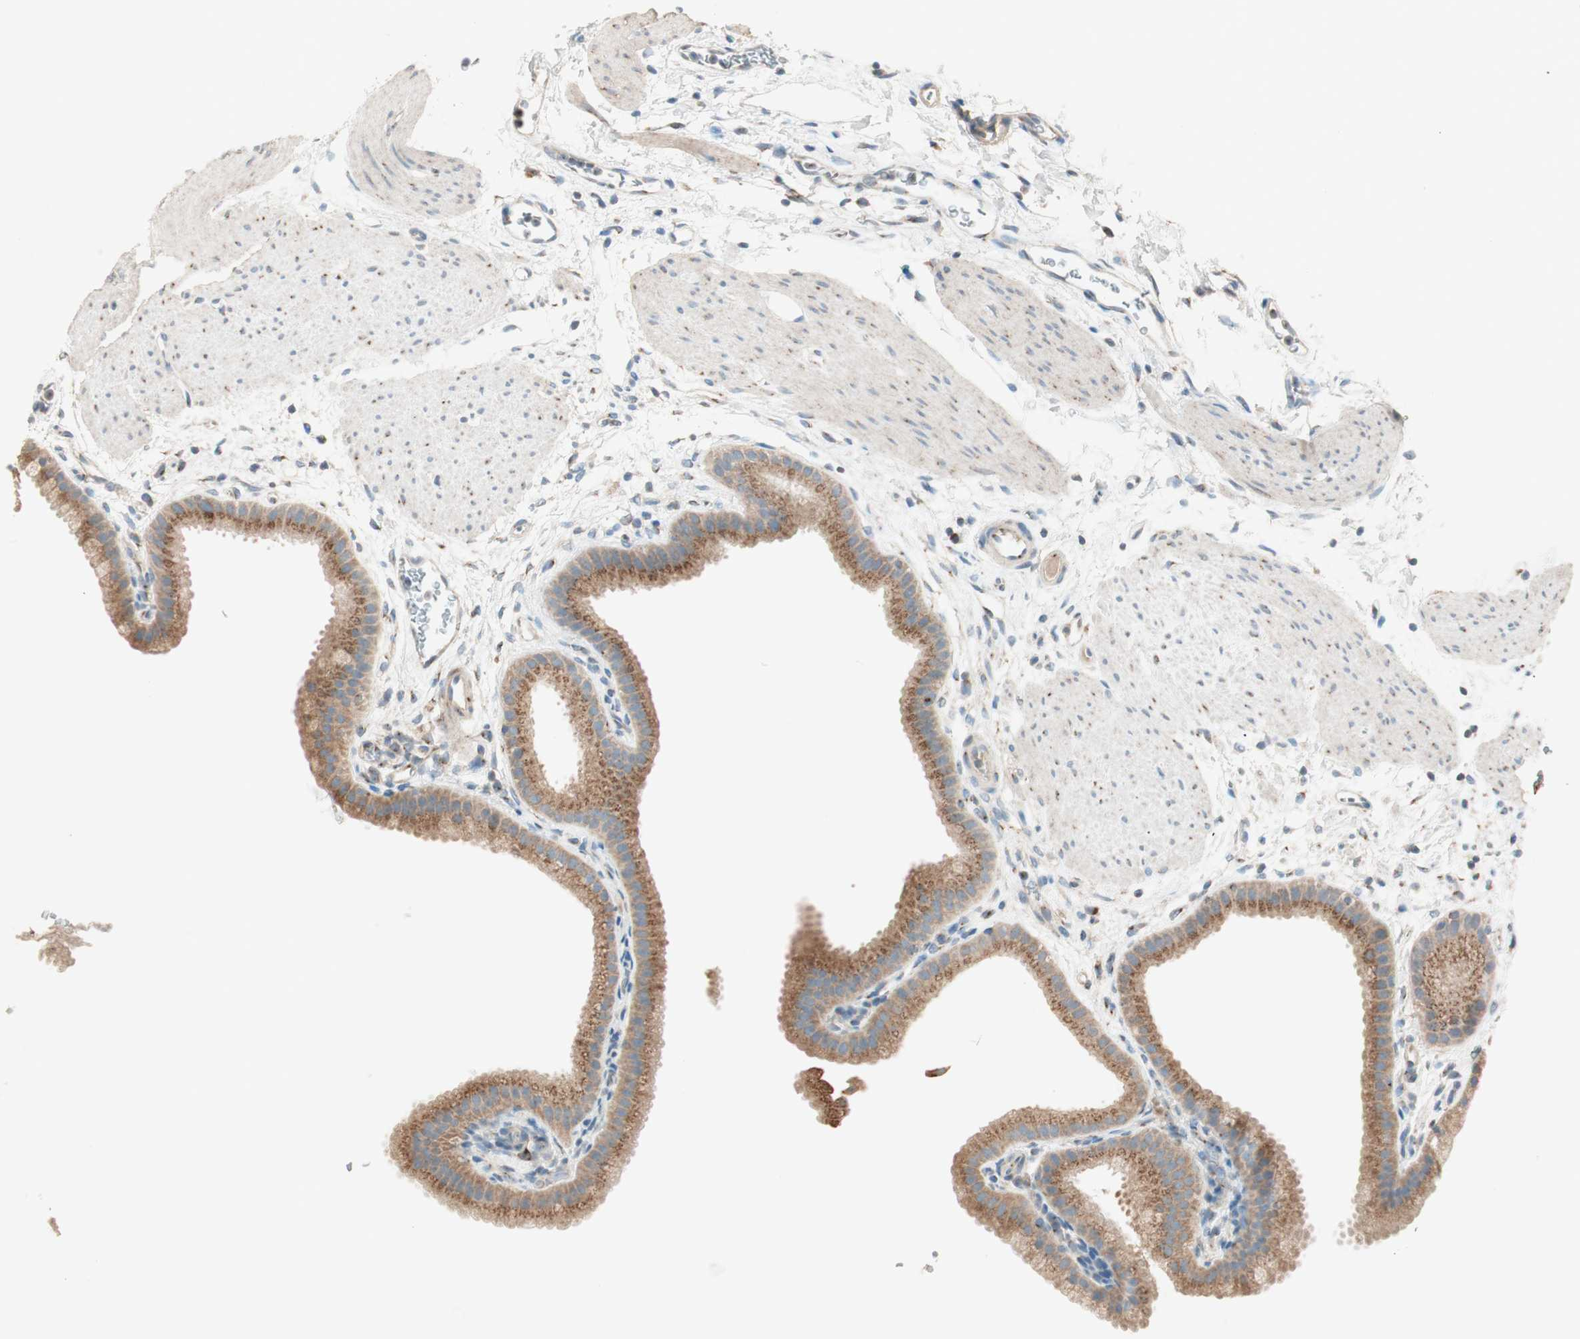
{"staining": {"intensity": "strong", "quantity": ">75%", "location": "cytoplasmic/membranous"}, "tissue": "gallbladder", "cell_type": "Glandular cells", "image_type": "normal", "snomed": [{"axis": "morphology", "description": "Normal tissue, NOS"}, {"axis": "topography", "description": "Gallbladder"}], "caption": "Approximately >75% of glandular cells in unremarkable human gallbladder show strong cytoplasmic/membranous protein positivity as visualized by brown immunohistochemical staining.", "gene": "SEC16A", "patient": {"sex": "female", "age": 64}}